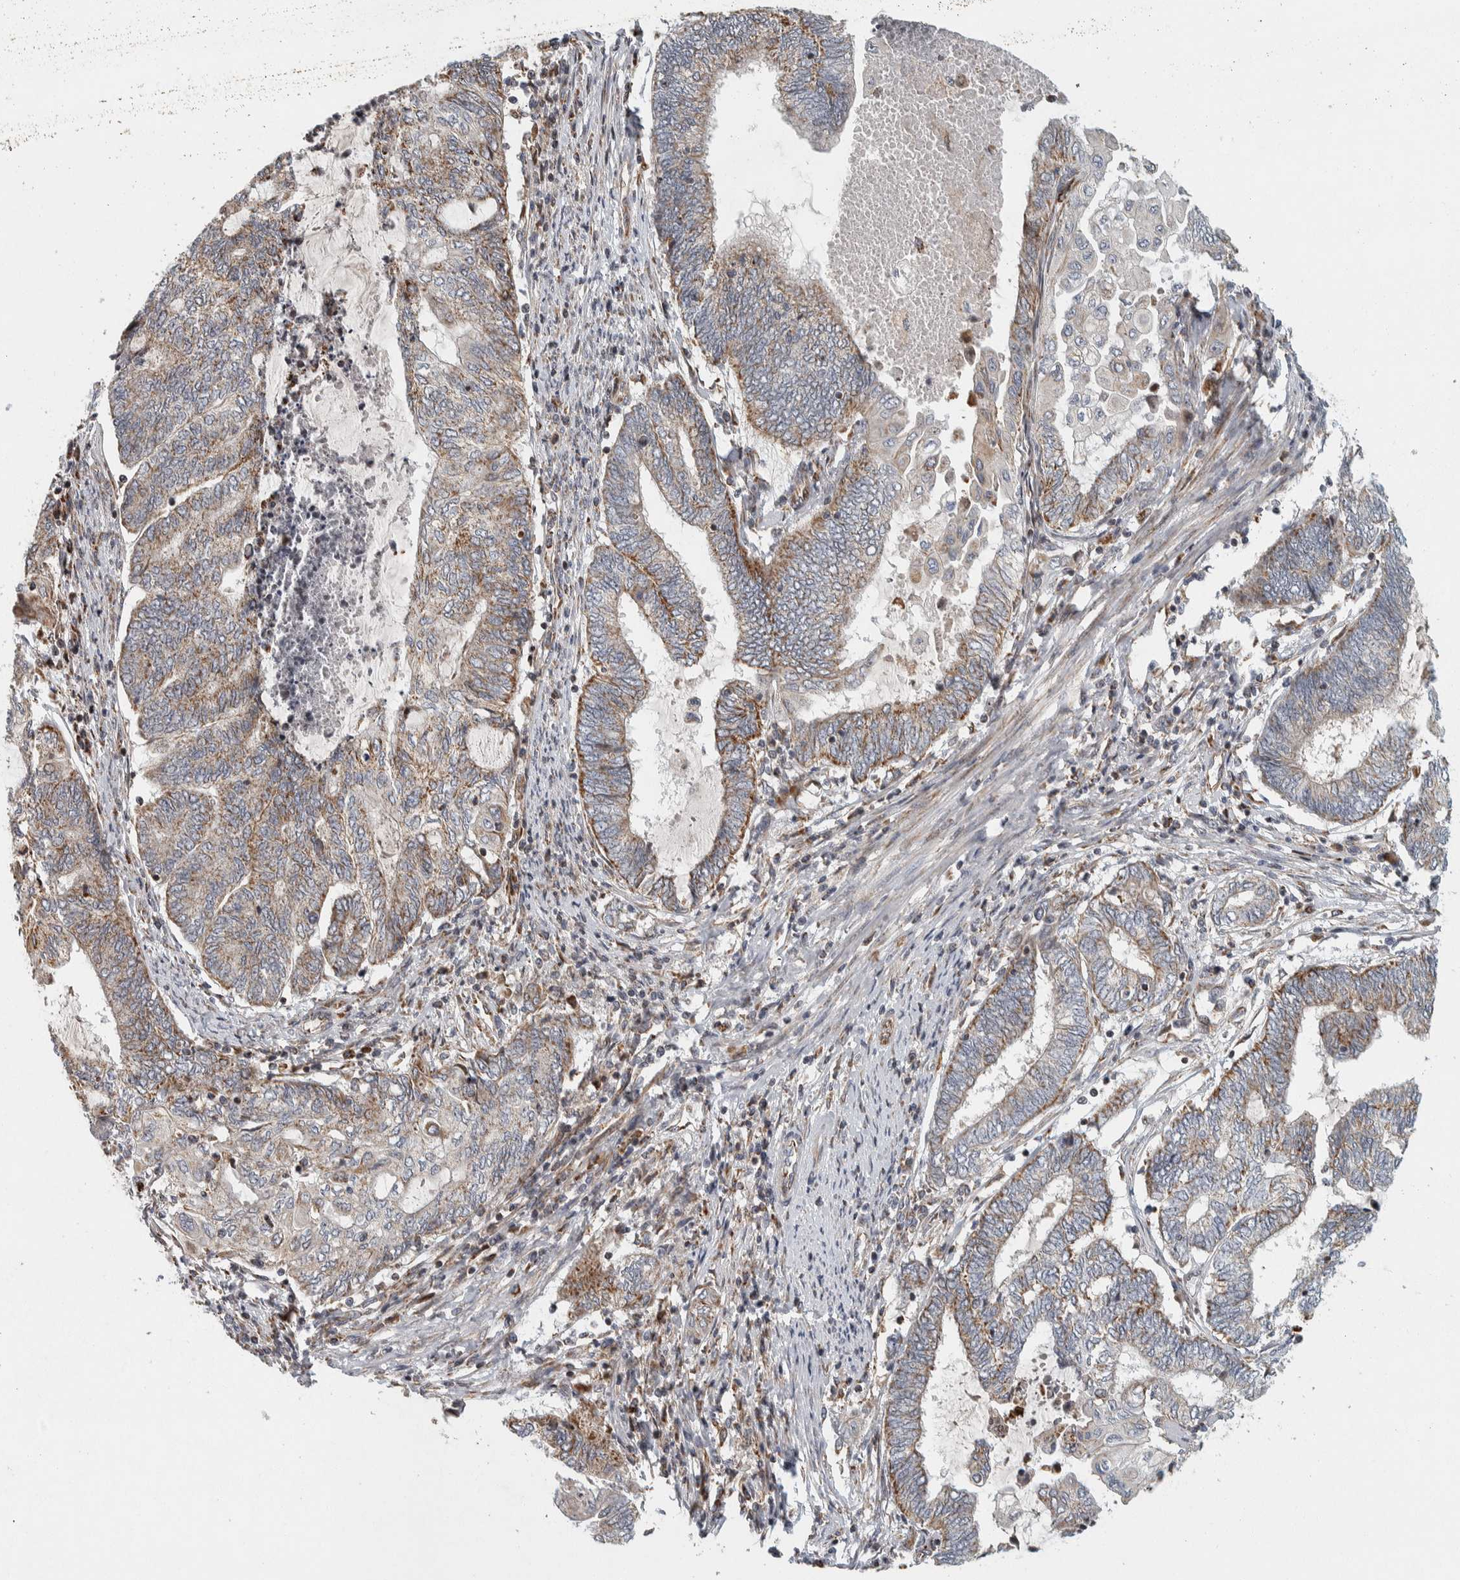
{"staining": {"intensity": "moderate", "quantity": "25%-75%", "location": "cytoplasmic/membranous"}, "tissue": "endometrial cancer", "cell_type": "Tumor cells", "image_type": "cancer", "snomed": [{"axis": "morphology", "description": "Adenocarcinoma, NOS"}, {"axis": "topography", "description": "Uterus"}, {"axis": "topography", "description": "Endometrium"}], "caption": "Immunohistochemistry (IHC) staining of endometrial cancer, which demonstrates medium levels of moderate cytoplasmic/membranous positivity in about 25%-75% of tumor cells indicating moderate cytoplasmic/membranous protein expression. The staining was performed using DAB (brown) for protein detection and nuclei were counterstained in hematoxylin (blue).", "gene": "AFP", "patient": {"sex": "female", "age": 70}}